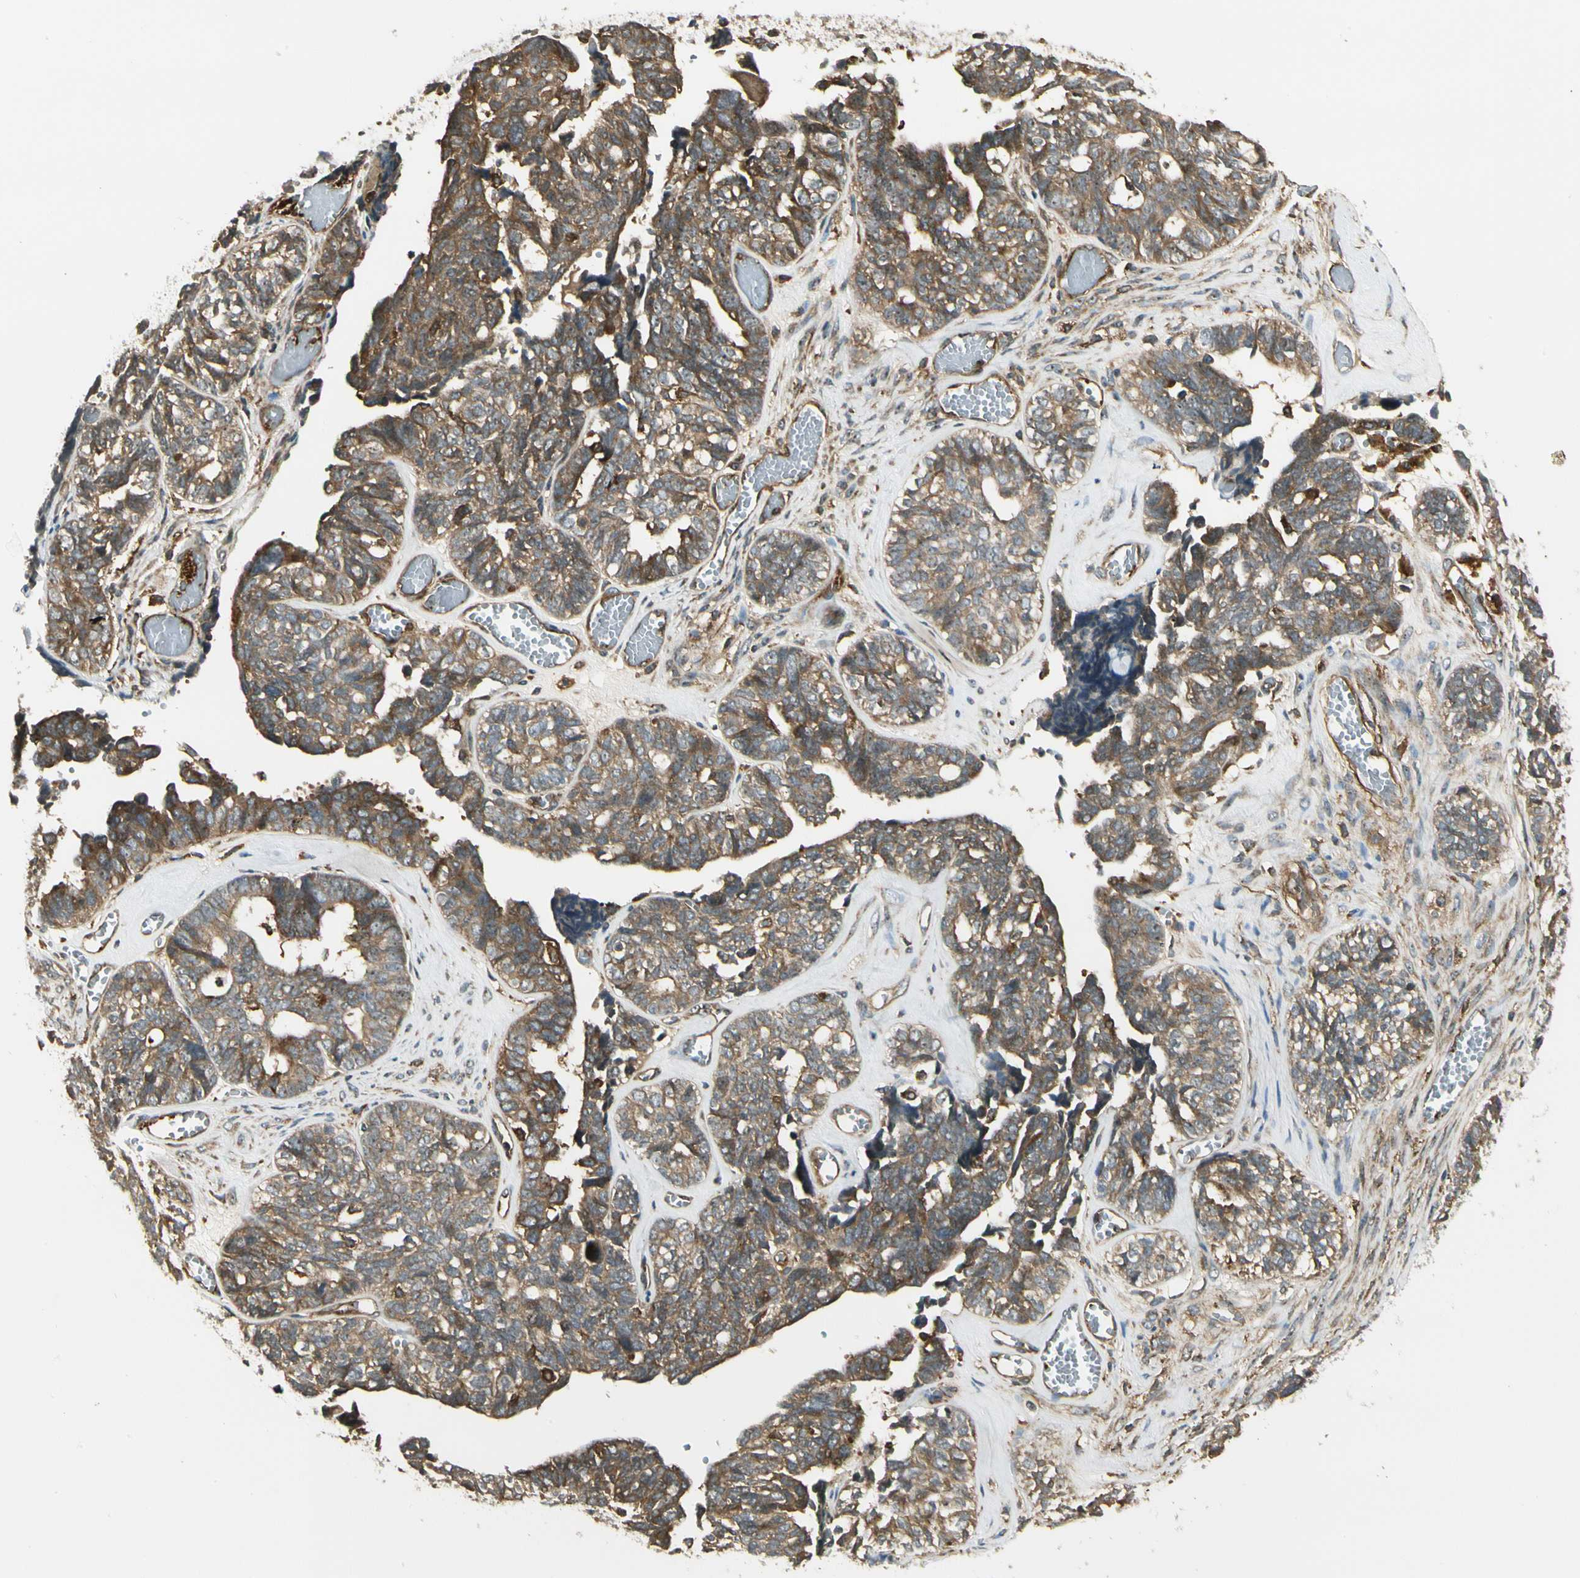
{"staining": {"intensity": "moderate", "quantity": ">75%", "location": "cytoplasmic/membranous"}, "tissue": "ovarian cancer", "cell_type": "Tumor cells", "image_type": "cancer", "snomed": [{"axis": "morphology", "description": "Cystadenocarcinoma, serous, NOS"}, {"axis": "topography", "description": "Ovary"}], "caption": "Protein expression analysis of ovarian cancer (serous cystadenocarcinoma) exhibits moderate cytoplasmic/membranous positivity in approximately >75% of tumor cells.", "gene": "FKBP15", "patient": {"sex": "female", "age": 79}}